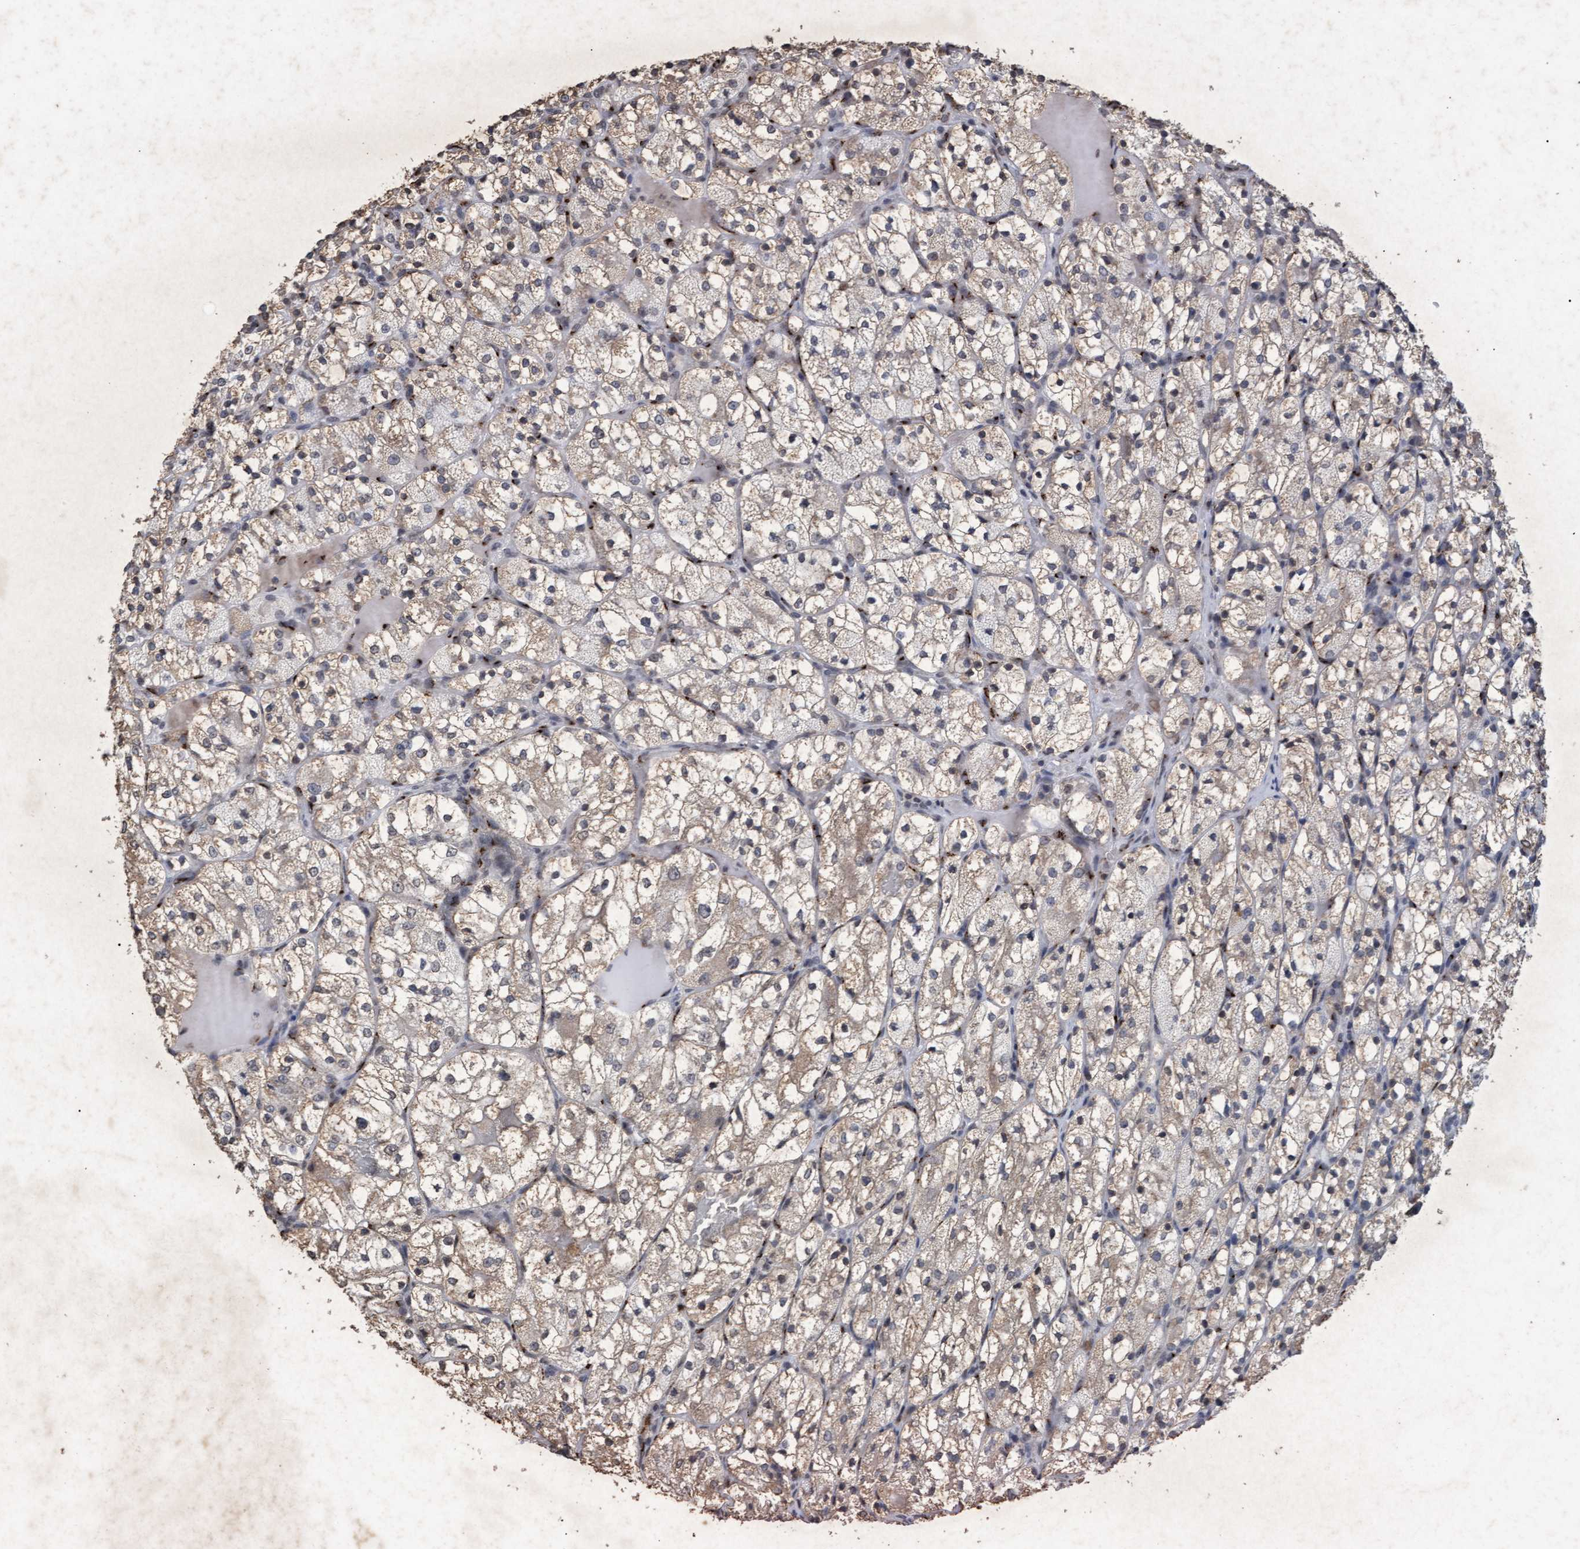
{"staining": {"intensity": "weak", "quantity": "<25%", "location": "cytoplasmic/membranous"}, "tissue": "renal cancer", "cell_type": "Tumor cells", "image_type": "cancer", "snomed": [{"axis": "morphology", "description": "Adenocarcinoma, NOS"}, {"axis": "topography", "description": "Kidney"}], "caption": "DAB immunohistochemical staining of renal cancer shows no significant staining in tumor cells.", "gene": "GALC", "patient": {"sex": "female", "age": 69}}